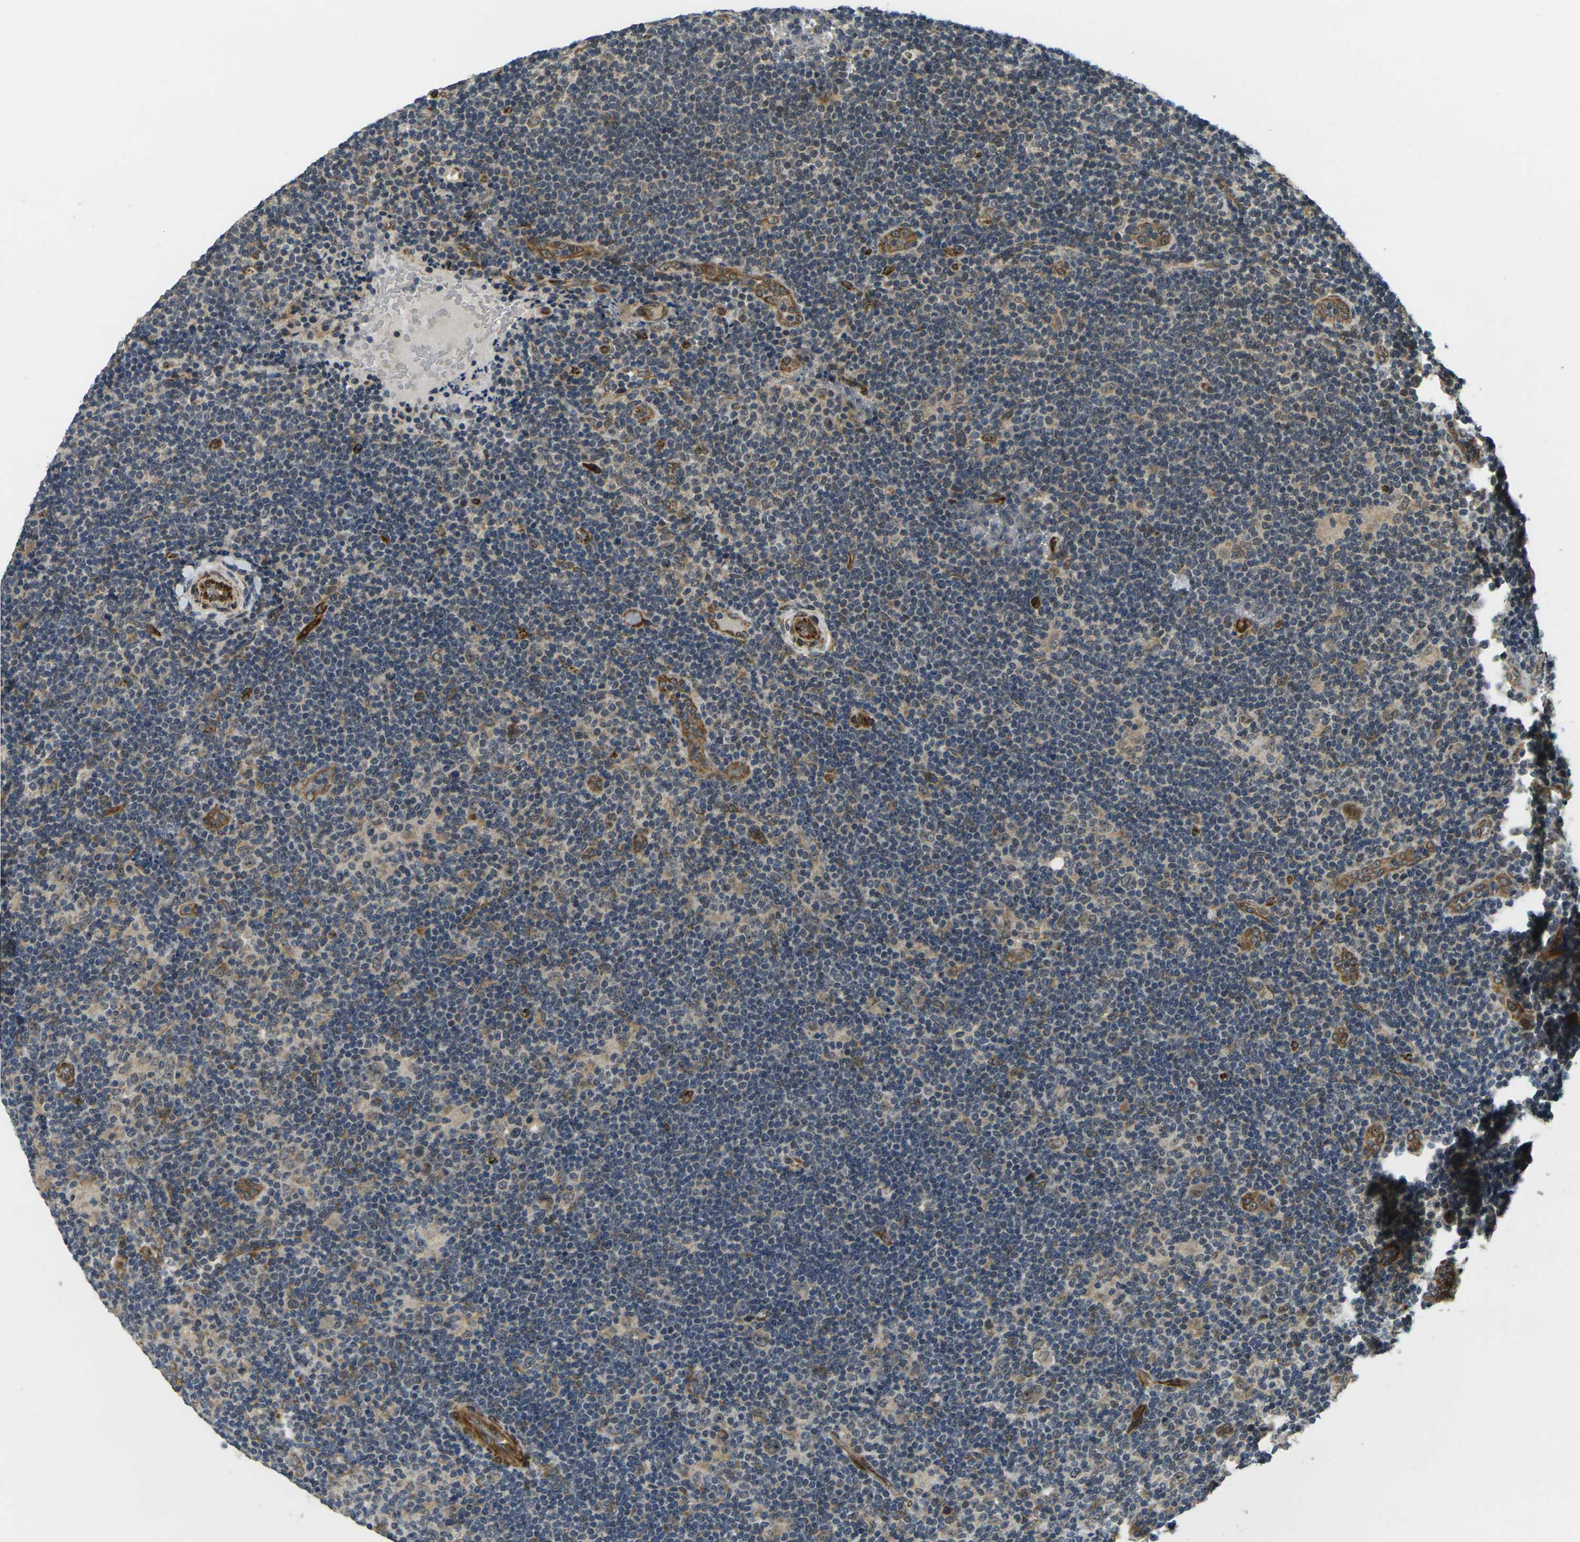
{"staining": {"intensity": "weak", "quantity": "25%-75%", "location": "cytoplasmic/membranous"}, "tissue": "lymphoma", "cell_type": "Tumor cells", "image_type": "cancer", "snomed": [{"axis": "morphology", "description": "Hodgkin's disease, NOS"}, {"axis": "topography", "description": "Lymph node"}], "caption": "Lymphoma was stained to show a protein in brown. There is low levels of weak cytoplasmic/membranous staining in approximately 25%-75% of tumor cells.", "gene": "FUT11", "patient": {"sex": "female", "age": 57}}